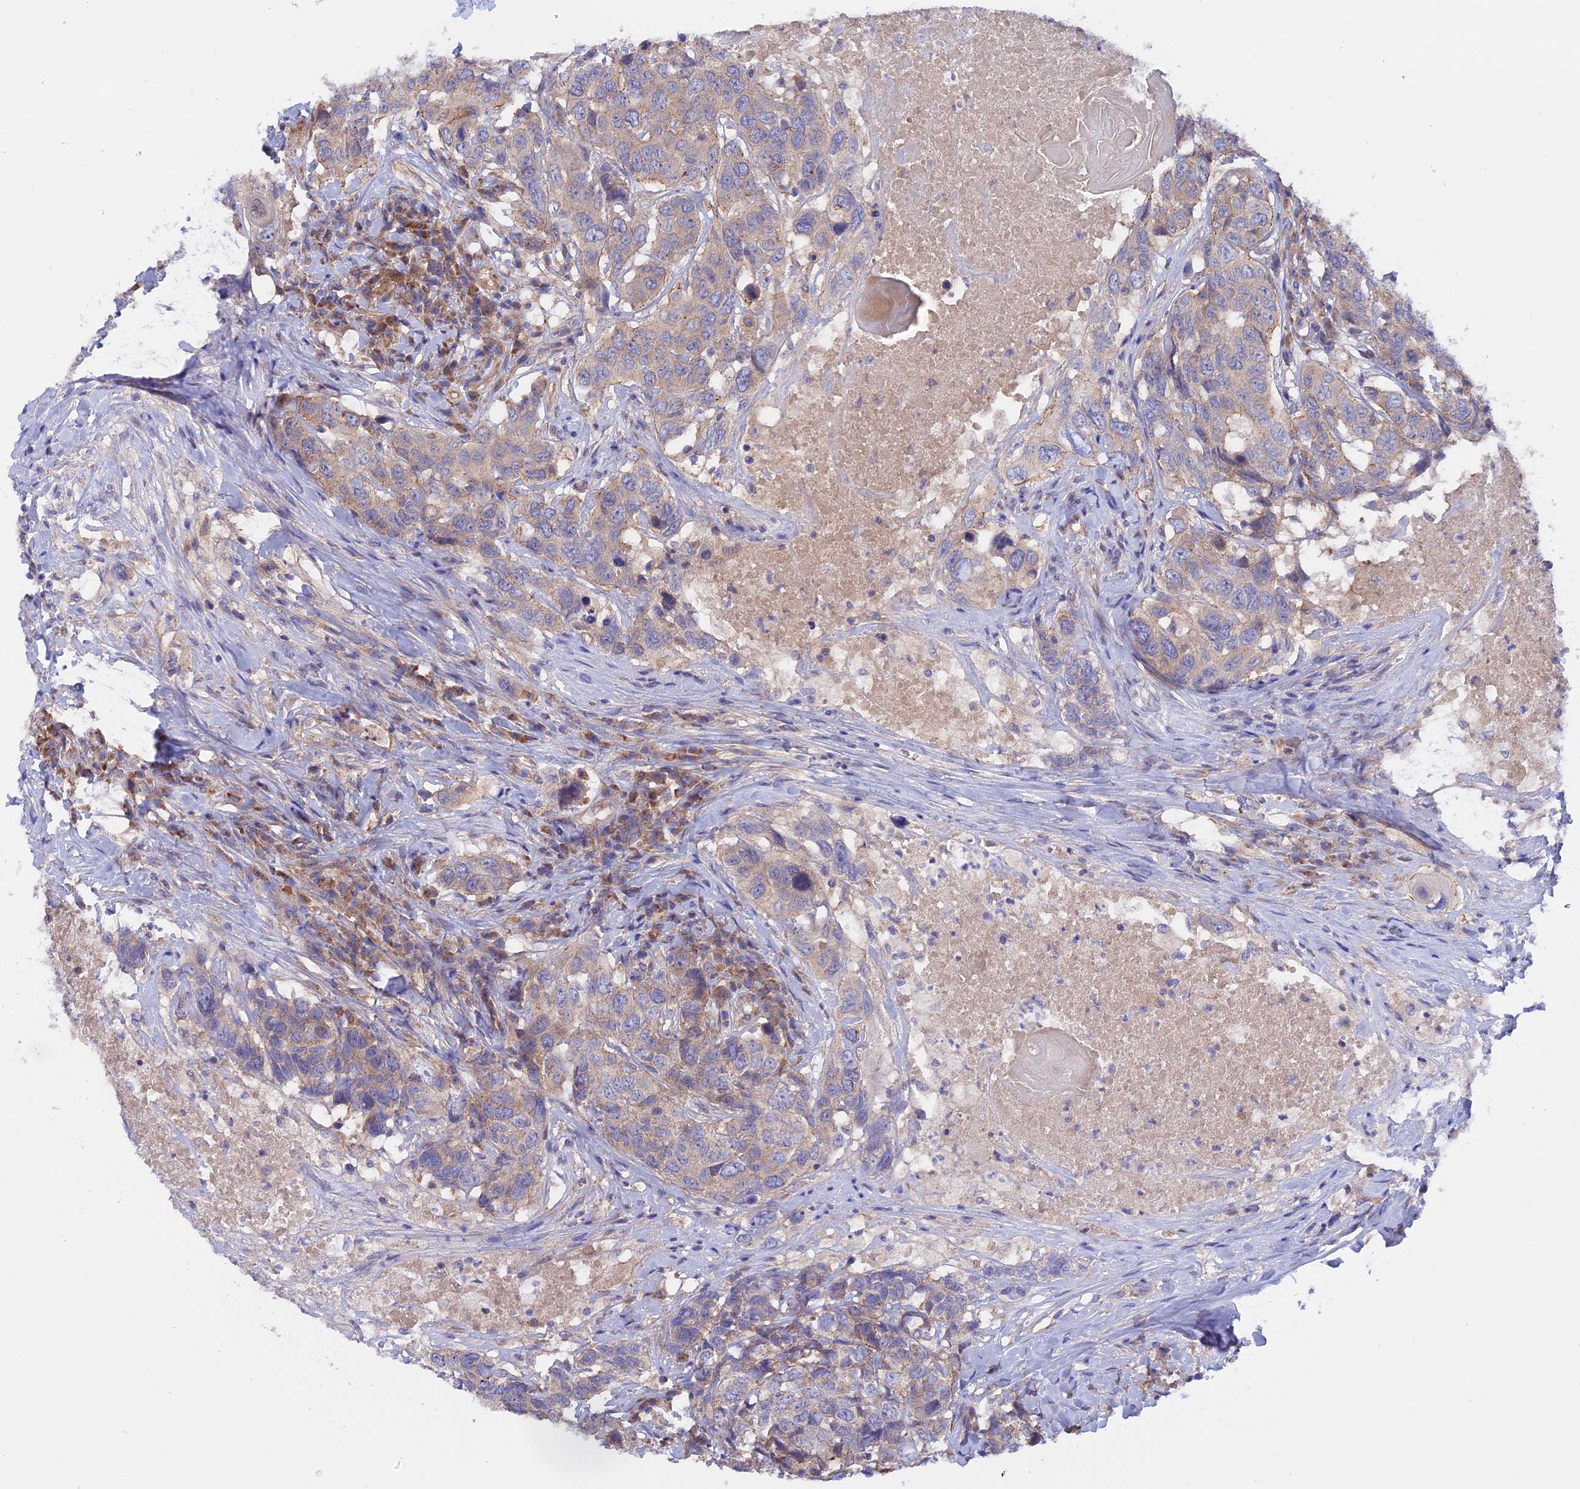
{"staining": {"intensity": "weak", "quantity": "25%-75%", "location": "cytoplasmic/membranous"}, "tissue": "head and neck cancer", "cell_type": "Tumor cells", "image_type": "cancer", "snomed": [{"axis": "morphology", "description": "Squamous cell carcinoma, NOS"}, {"axis": "topography", "description": "Head-Neck"}], "caption": "About 25%-75% of tumor cells in human head and neck squamous cell carcinoma demonstrate weak cytoplasmic/membranous protein staining as visualized by brown immunohistochemical staining.", "gene": "HYCC1", "patient": {"sex": "male", "age": 66}}